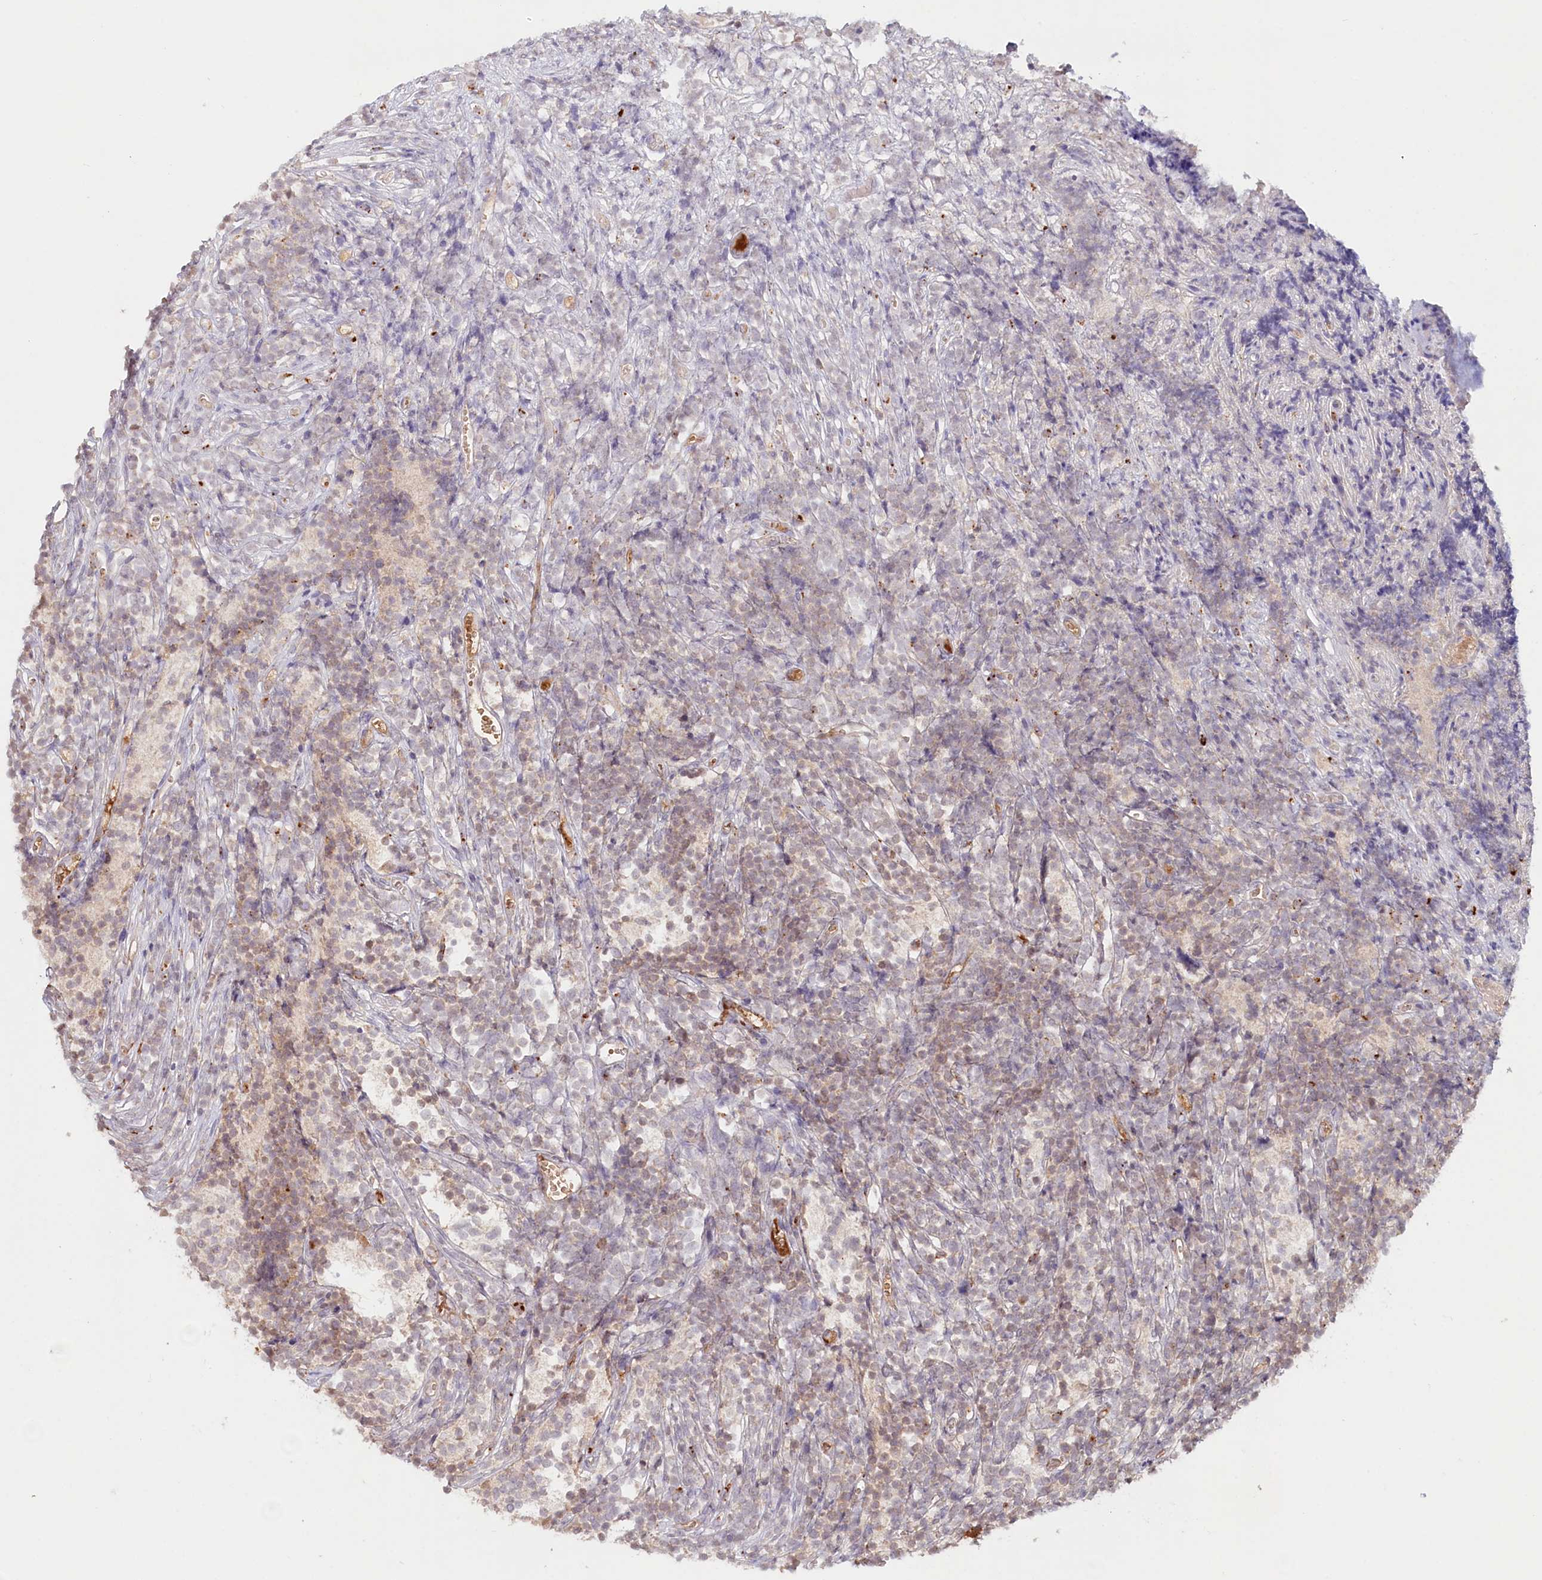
{"staining": {"intensity": "negative", "quantity": "none", "location": "none"}, "tissue": "glioma", "cell_type": "Tumor cells", "image_type": "cancer", "snomed": [{"axis": "morphology", "description": "Glioma, malignant, Low grade"}, {"axis": "topography", "description": "Brain"}], "caption": "Immunohistochemistry histopathology image of neoplastic tissue: human glioma stained with DAB (3,3'-diaminobenzidine) displays no significant protein expression in tumor cells.", "gene": "PSAPL1", "patient": {"sex": "female", "age": 1}}